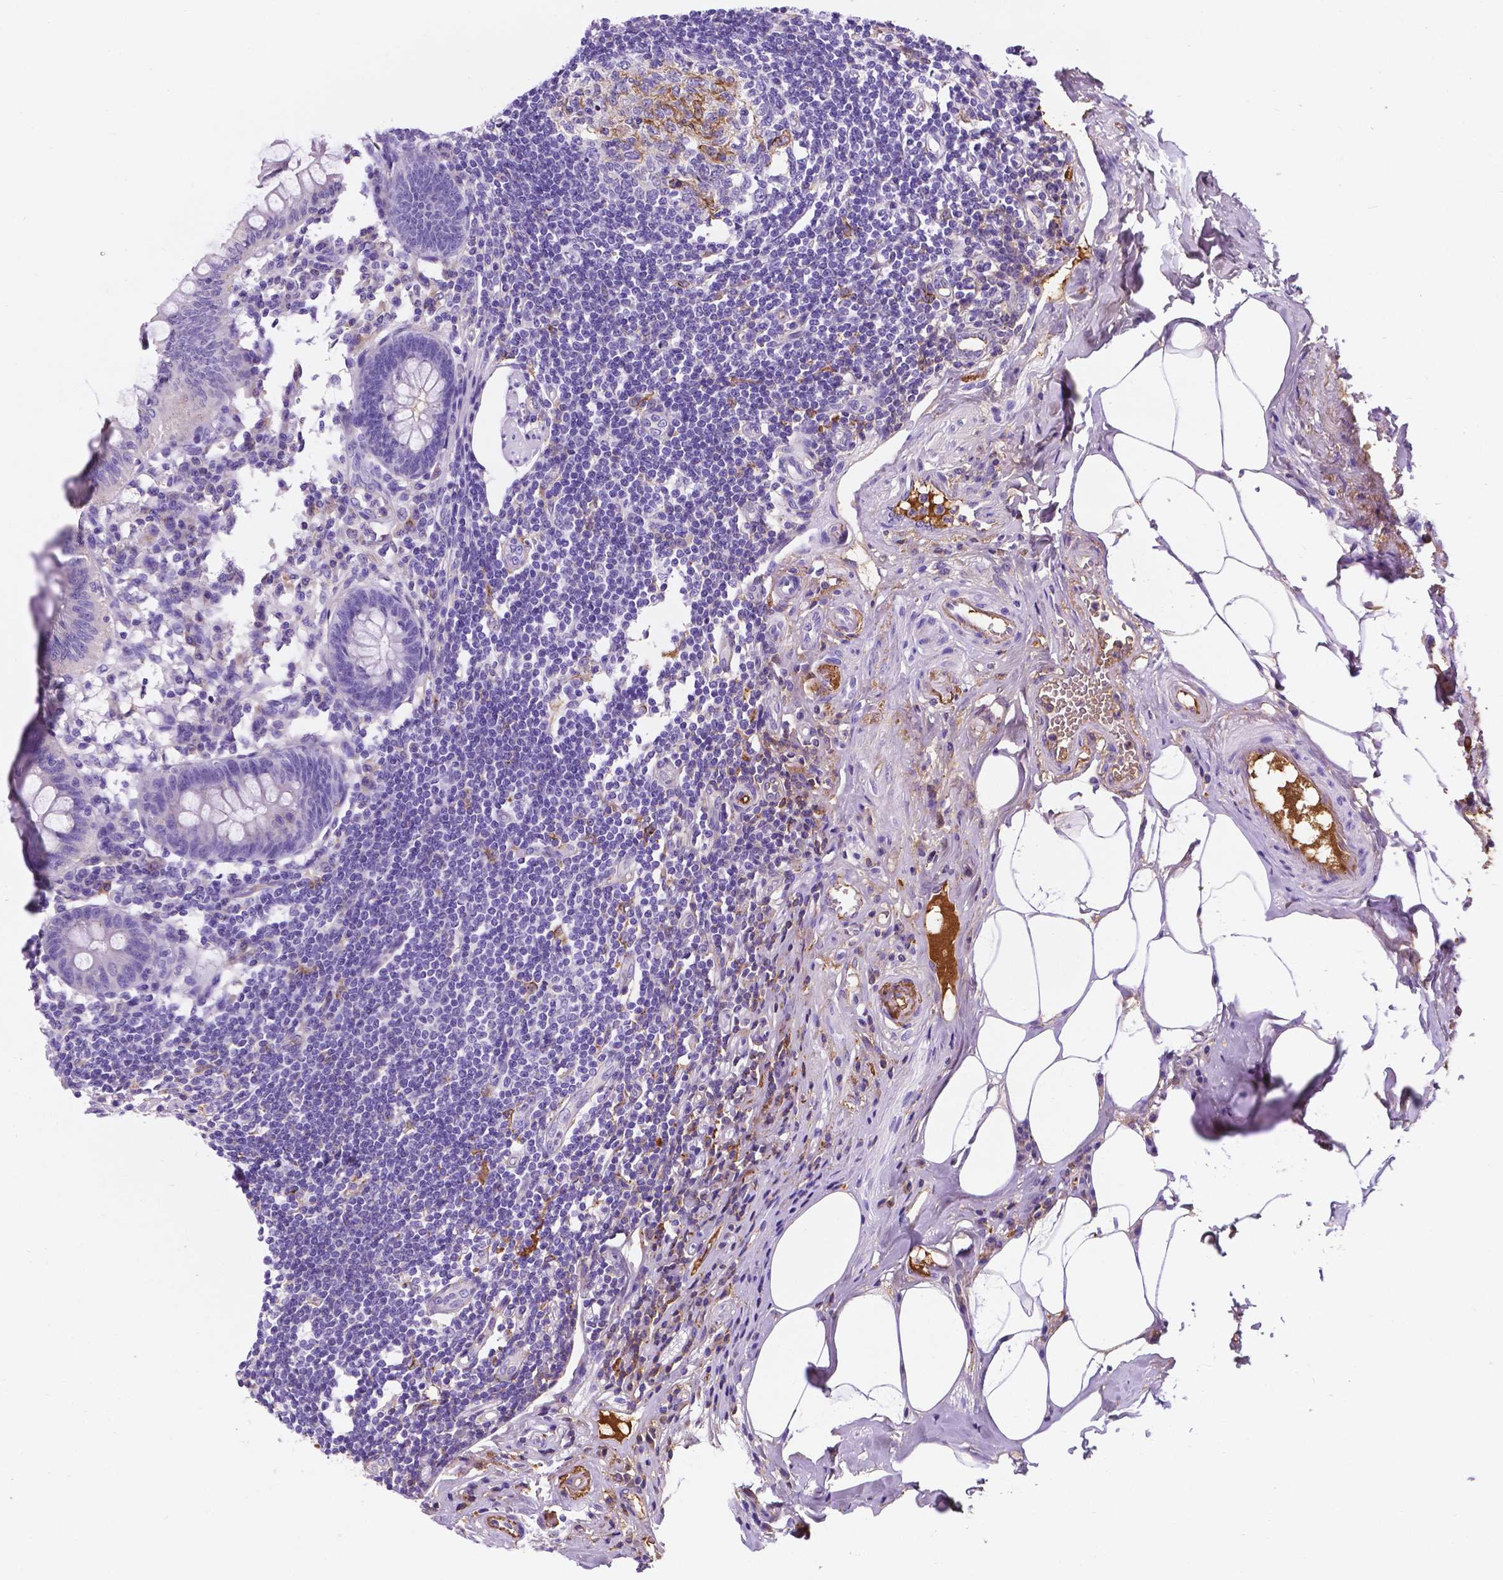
{"staining": {"intensity": "negative", "quantity": "none", "location": "none"}, "tissue": "appendix", "cell_type": "Glandular cells", "image_type": "normal", "snomed": [{"axis": "morphology", "description": "Normal tissue, NOS"}, {"axis": "topography", "description": "Appendix"}], "caption": "Glandular cells are negative for brown protein staining in benign appendix. The staining was performed using DAB to visualize the protein expression in brown, while the nuclei were stained in blue with hematoxylin (Magnification: 20x).", "gene": "APOE", "patient": {"sex": "female", "age": 57}}